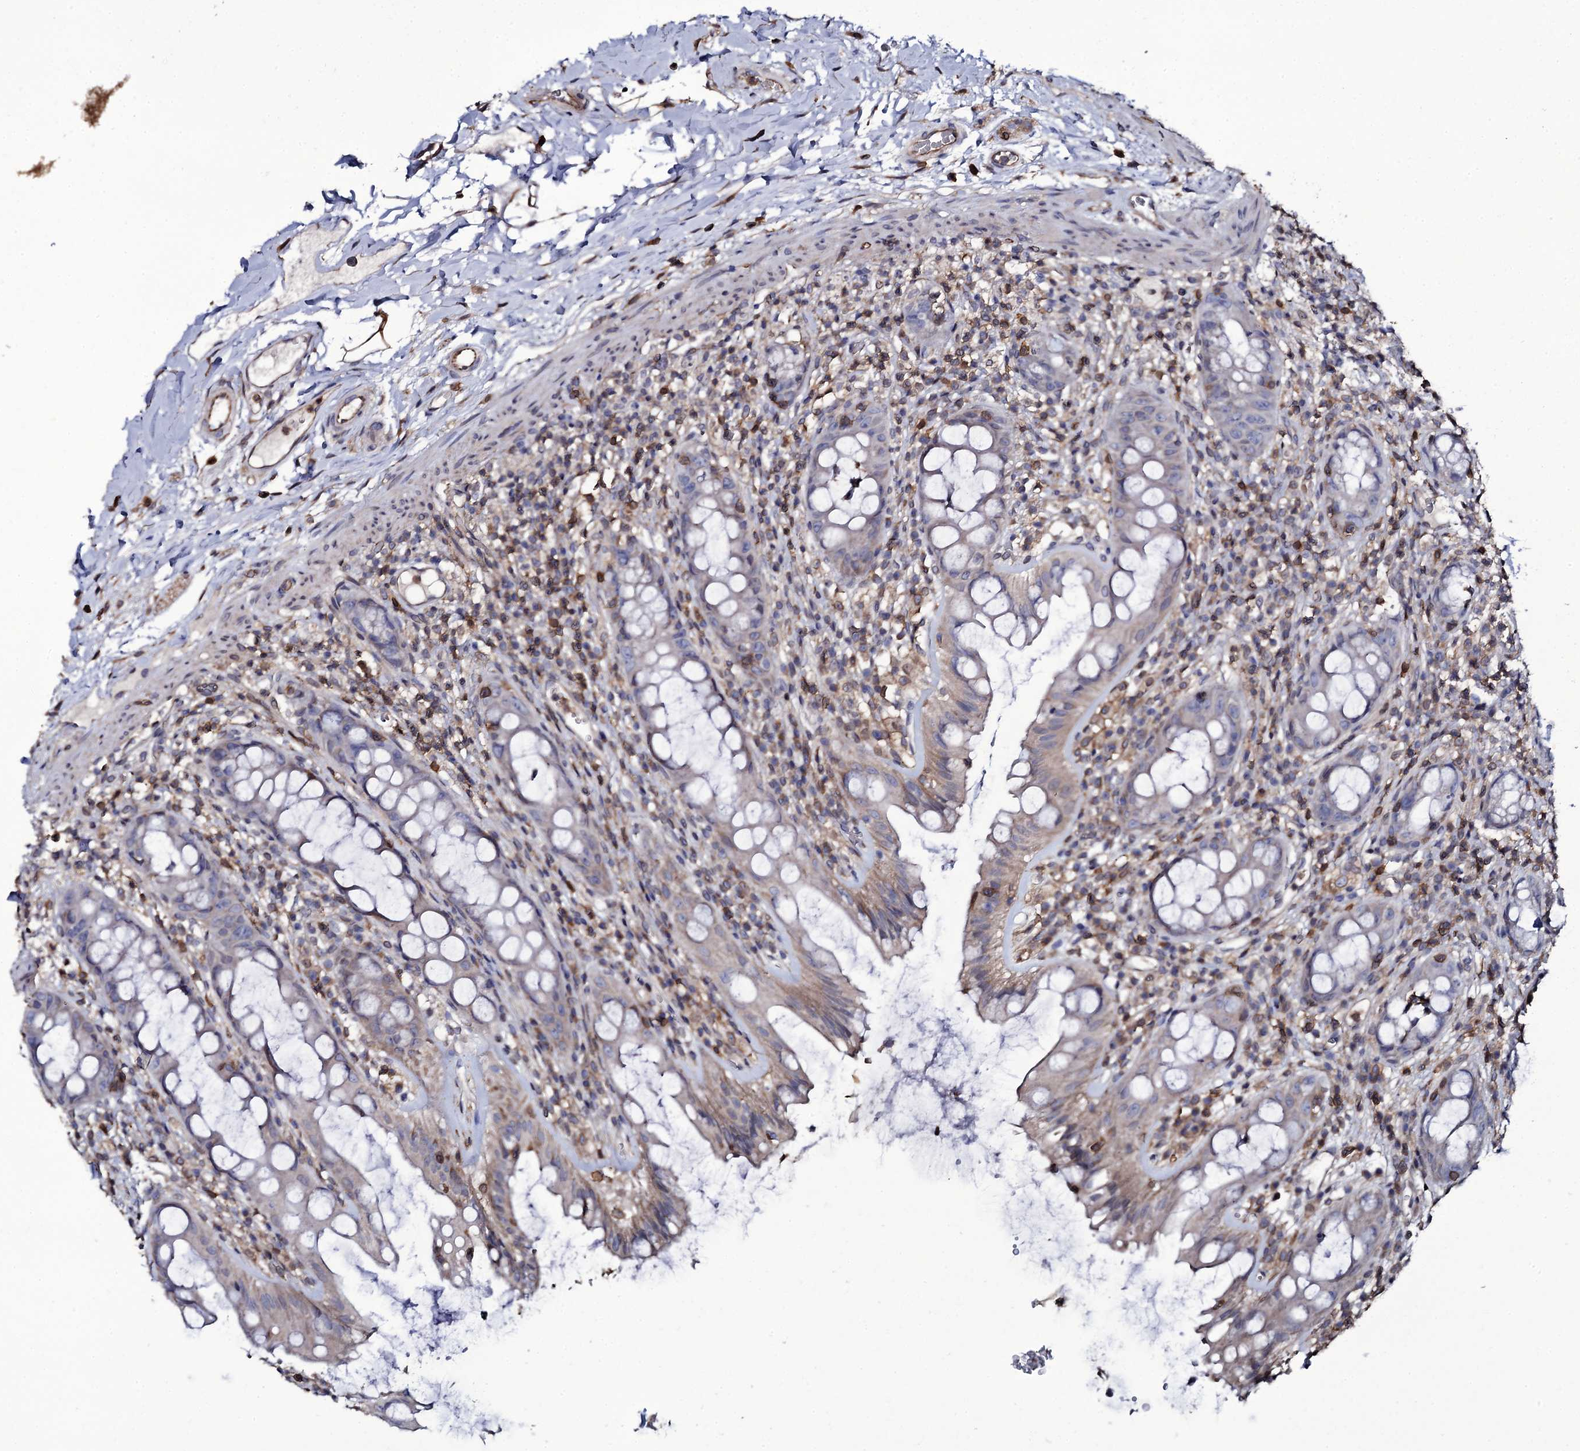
{"staining": {"intensity": "weak", "quantity": "25%-75%", "location": "cytoplasmic/membranous"}, "tissue": "rectum", "cell_type": "Glandular cells", "image_type": "normal", "snomed": [{"axis": "morphology", "description": "Normal tissue, NOS"}, {"axis": "topography", "description": "Rectum"}], "caption": "Protein analysis of unremarkable rectum displays weak cytoplasmic/membranous expression in approximately 25%-75% of glandular cells. The staining was performed using DAB (3,3'-diaminobenzidine), with brown indicating positive protein expression. Nuclei are stained blue with hematoxylin.", "gene": "TTC23", "patient": {"sex": "female", "age": 57}}